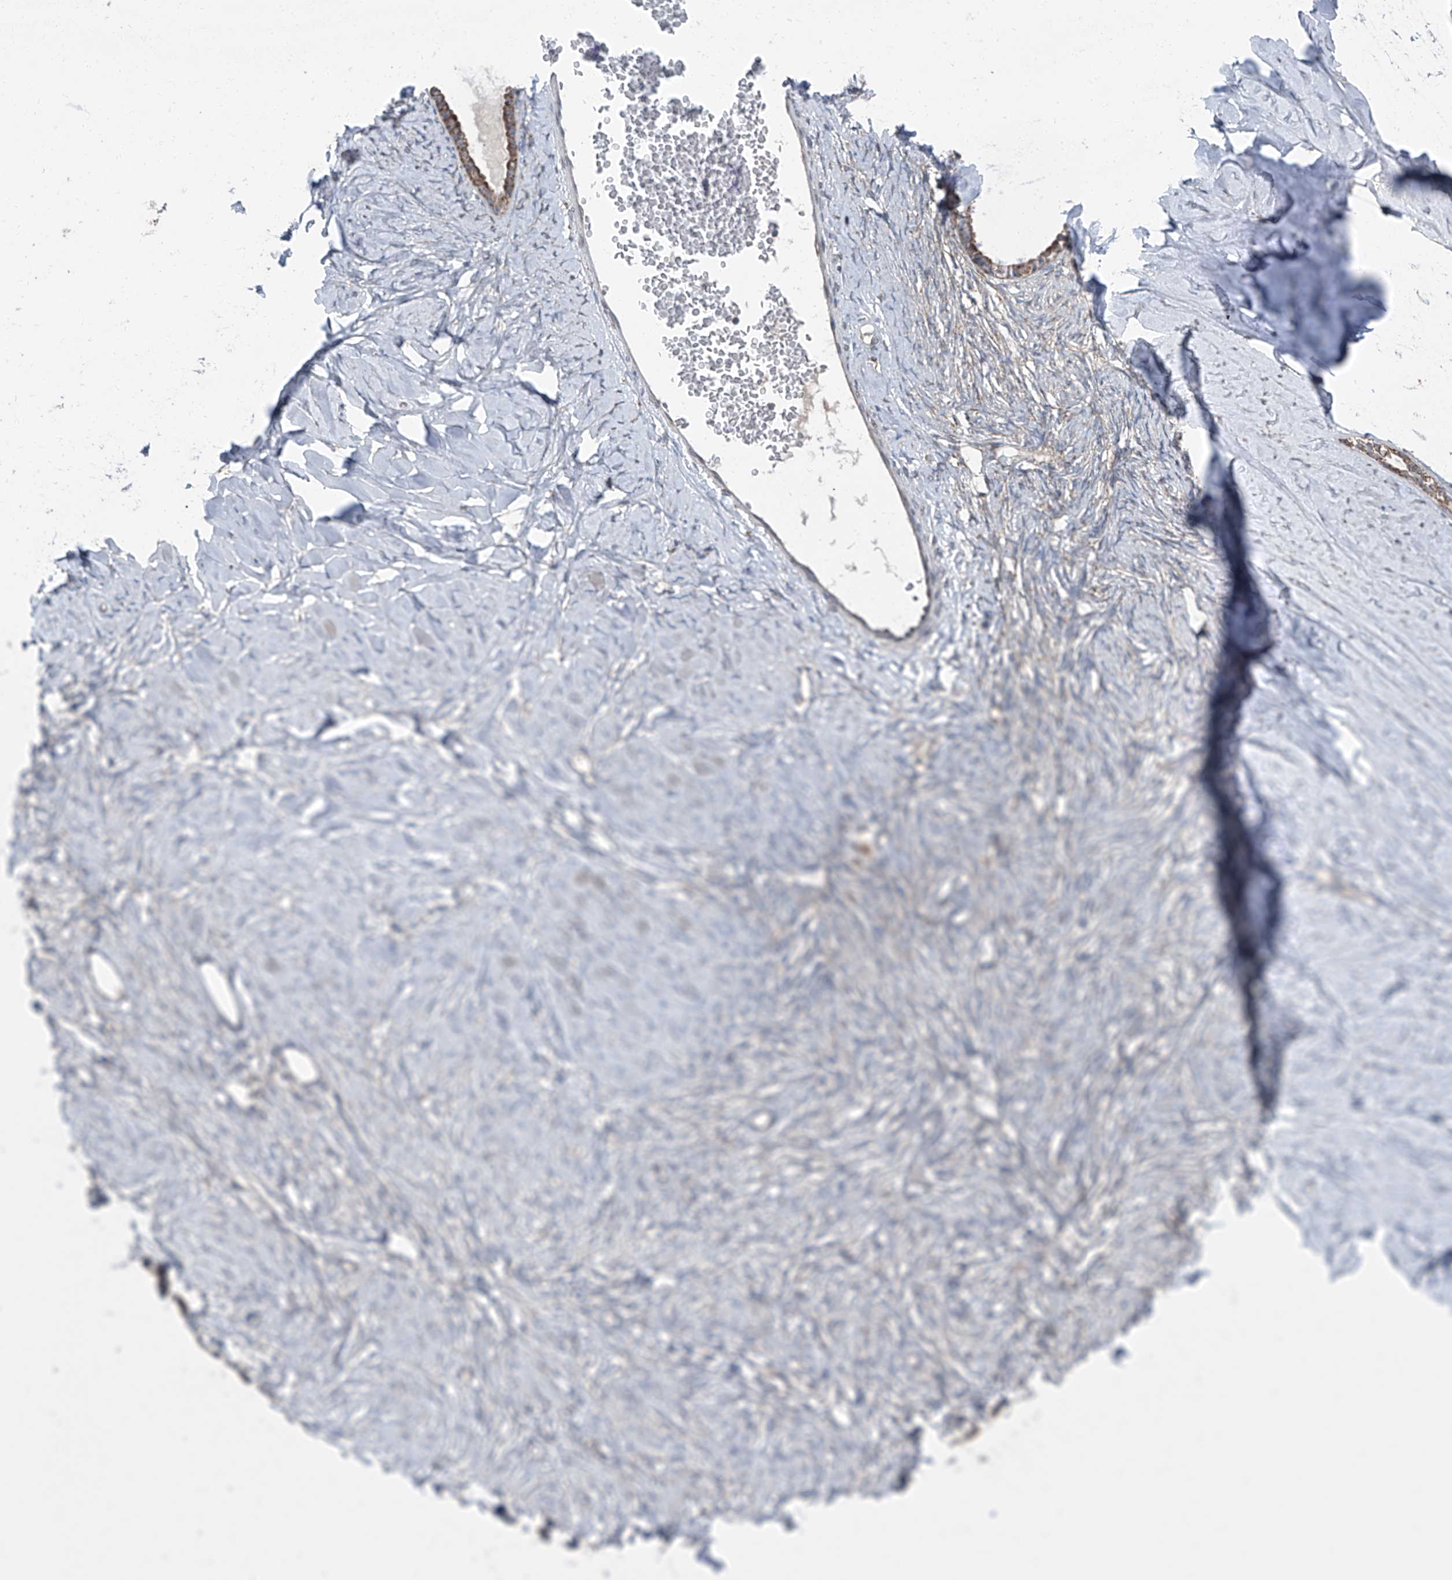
{"staining": {"intensity": "moderate", "quantity": ">75%", "location": "cytoplasmic/membranous"}, "tissue": "ovarian cancer", "cell_type": "Tumor cells", "image_type": "cancer", "snomed": [{"axis": "morphology", "description": "Cystadenocarcinoma, serous, NOS"}, {"axis": "topography", "description": "Ovary"}], "caption": "There is medium levels of moderate cytoplasmic/membranous positivity in tumor cells of ovarian cancer, as demonstrated by immunohistochemical staining (brown color).", "gene": "LIMK1", "patient": {"sex": "female", "age": 79}}